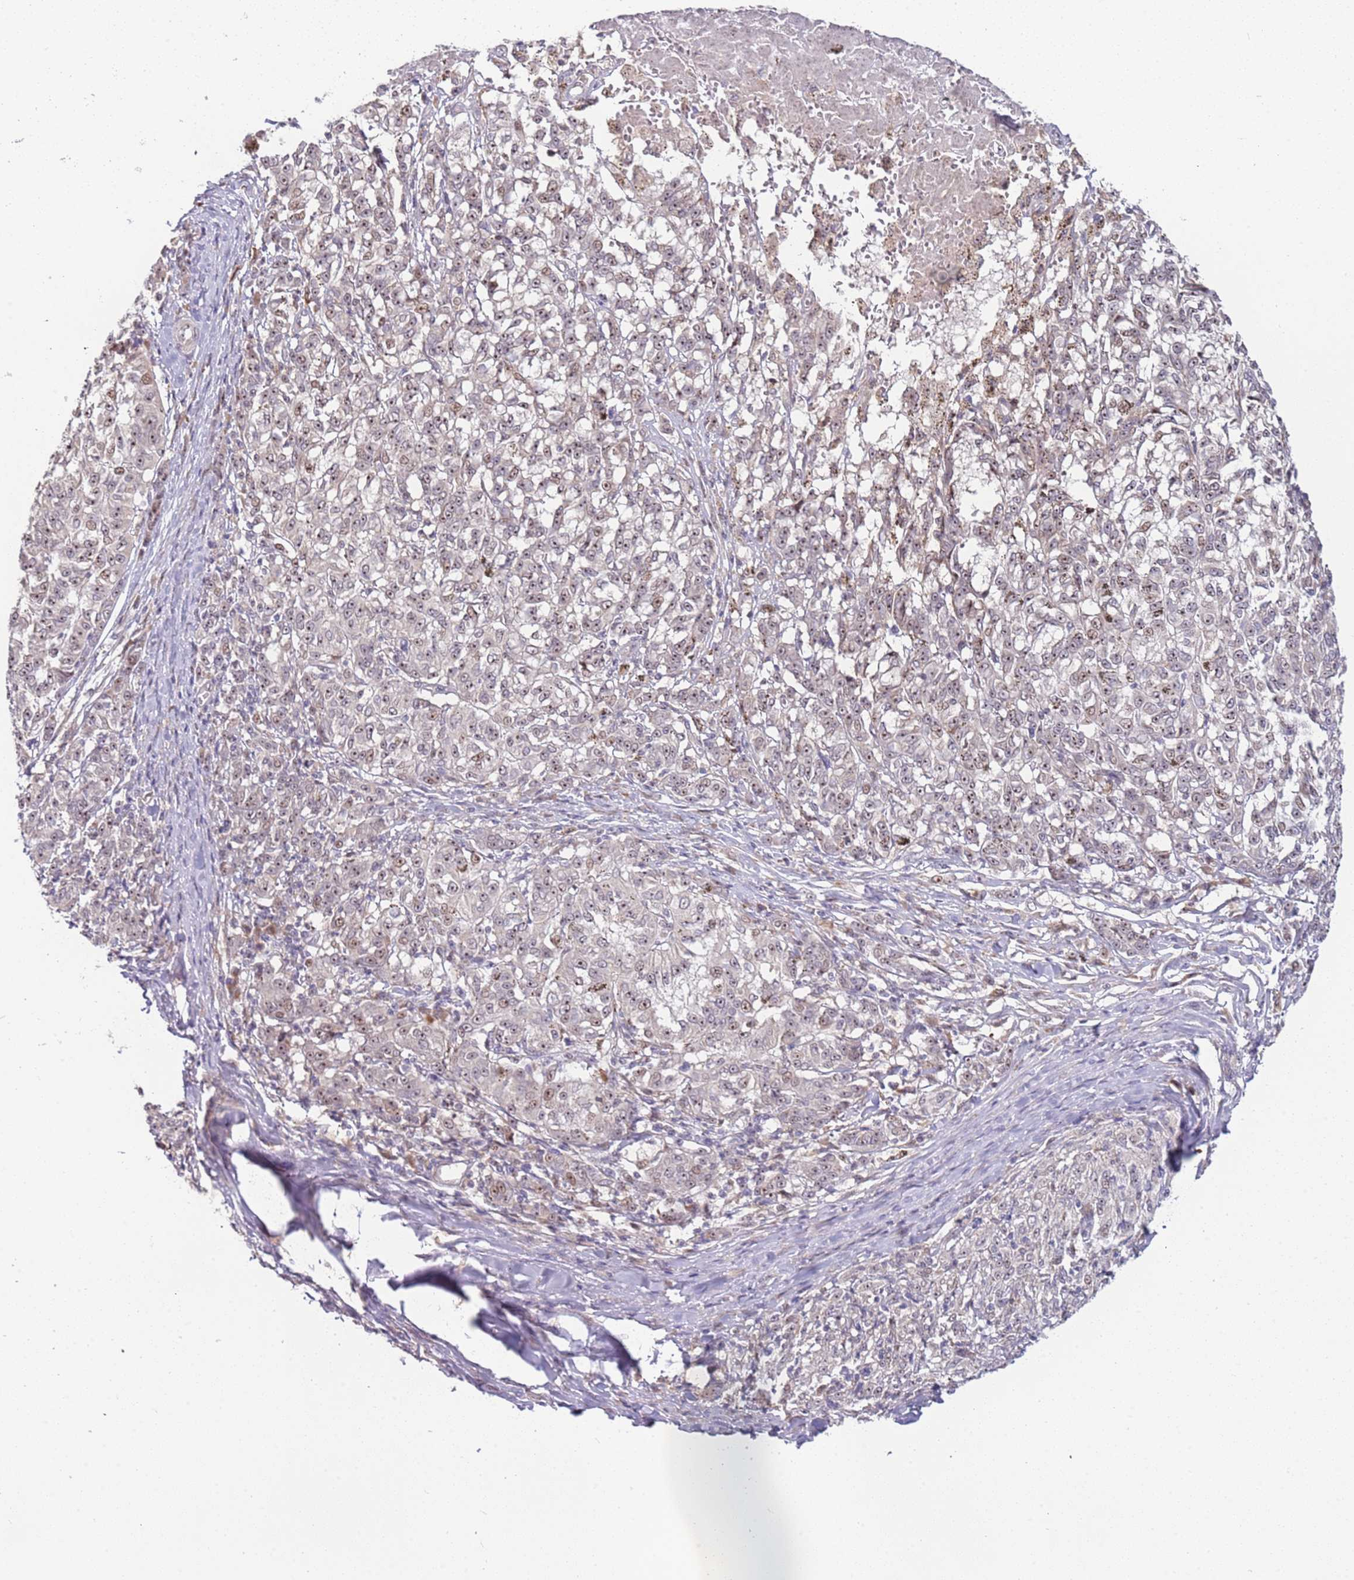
{"staining": {"intensity": "weak", "quantity": ">75%", "location": "nuclear"}, "tissue": "melanoma", "cell_type": "Tumor cells", "image_type": "cancer", "snomed": [{"axis": "morphology", "description": "Malignant melanoma, NOS"}, {"axis": "topography", "description": "Skin"}], "caption": "Tumor cells reveal weak nuclear positivity in approximately >75% of cells in malignant melanoma.", "gene": "UCMA", "patient": {"sex": "female", "age": 72}}